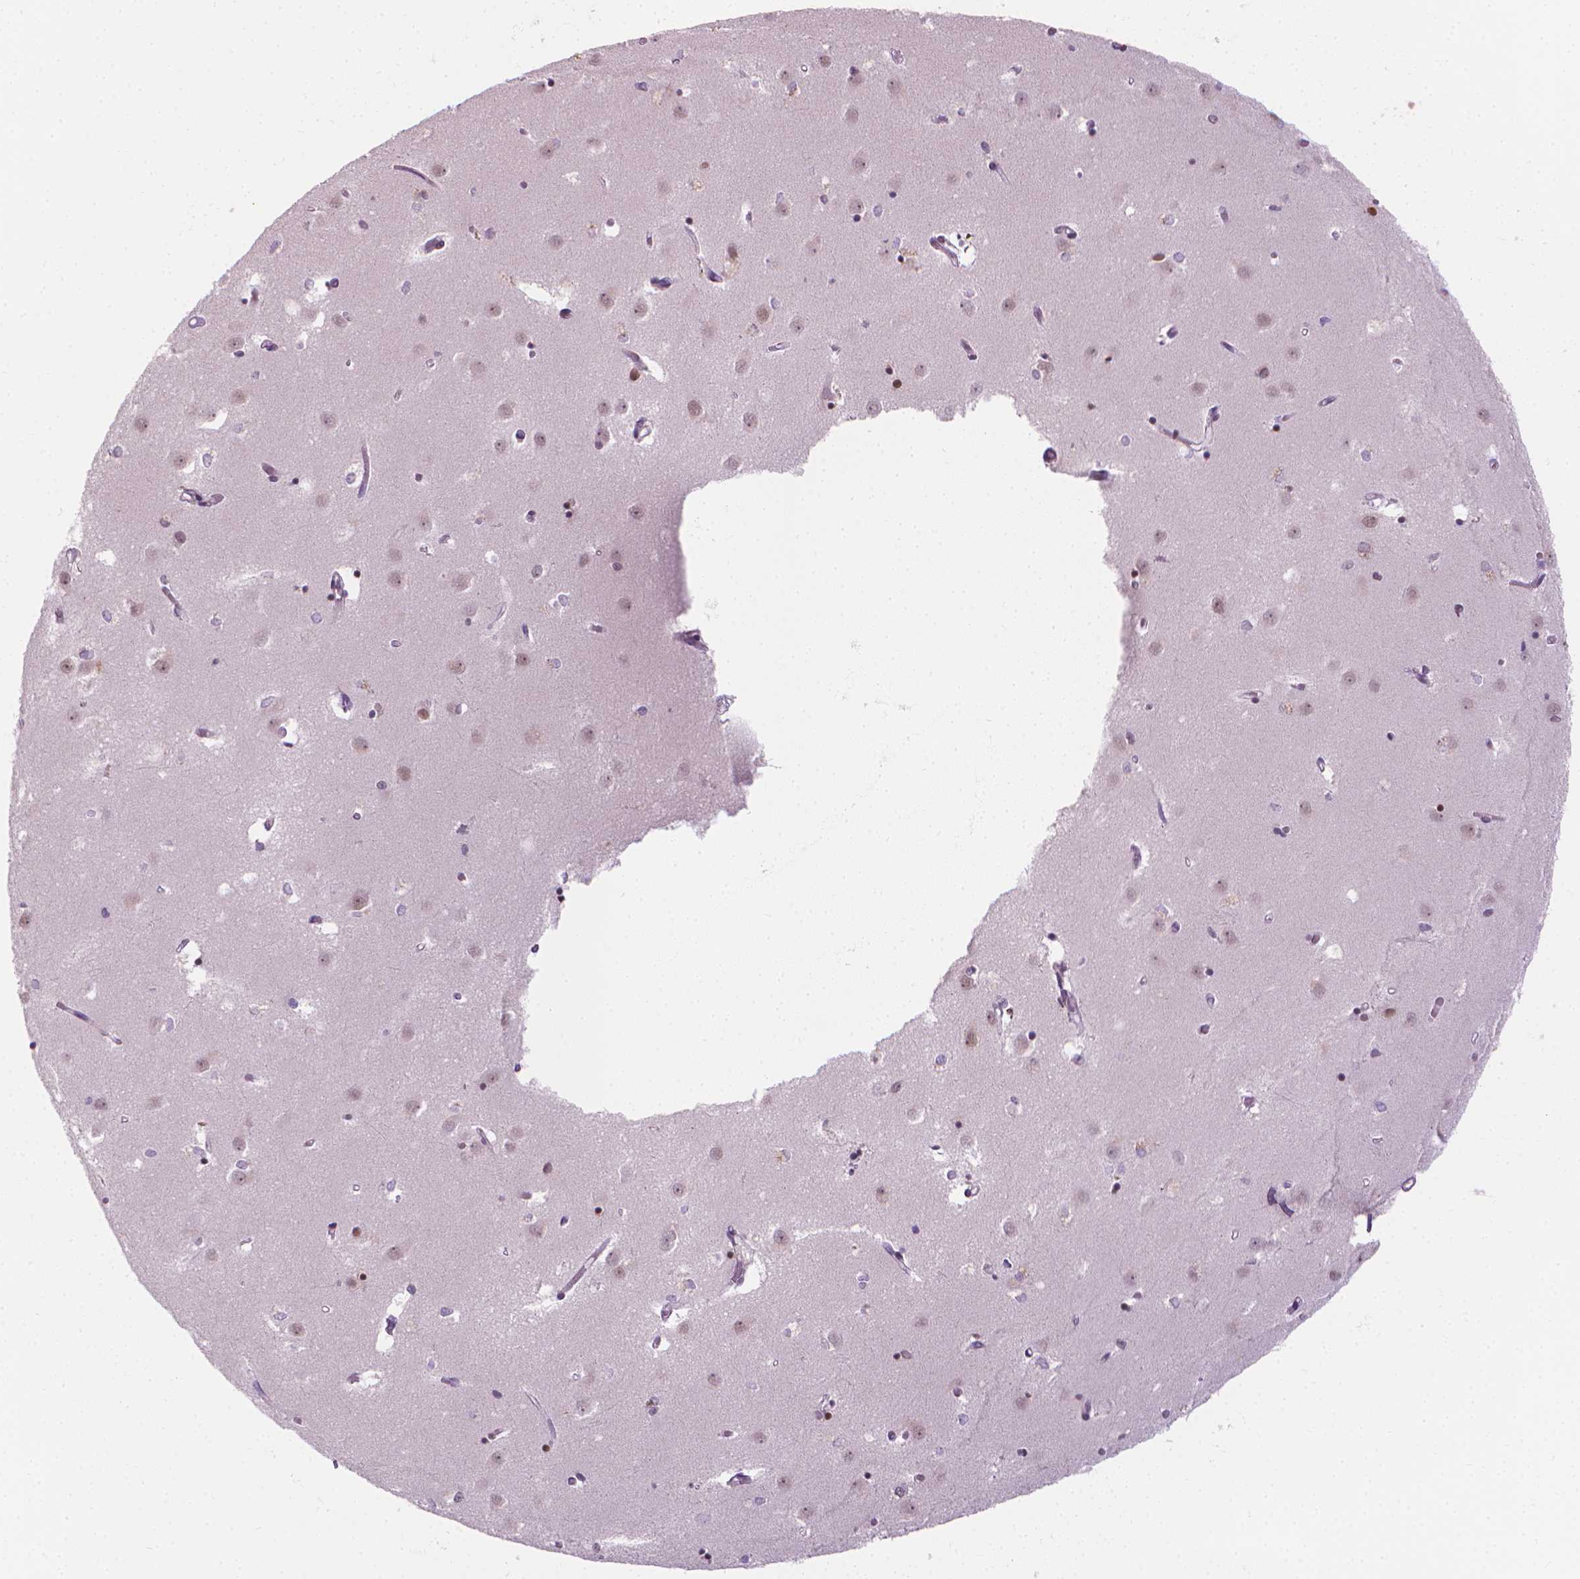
{"staining": {"intensity": "weak", "quantity": "25%-75%", "location": "nuclear"}, "tissue": "caudate", "cell_type": "Glial cells", "image_type": "normal", "snomed": [{"axis": "morphology", "description": "Normal tissue, NOS"}, {"axis": "topography", "description": "Lateral ventricle wall"}], "caption": "Protein staining of benign caudate exhibits weak nuclear positivity in about 25%-75% of glial cells. The staining was performed using DAB (3,3'-diaminobenzidine) to visualize the protein expression in brown, while the nuclei were stained in blue with hematoxylin (Magnification: 20x).", "gene": "CDKN1C", "patient": {"sex": "male", "age": 54}}